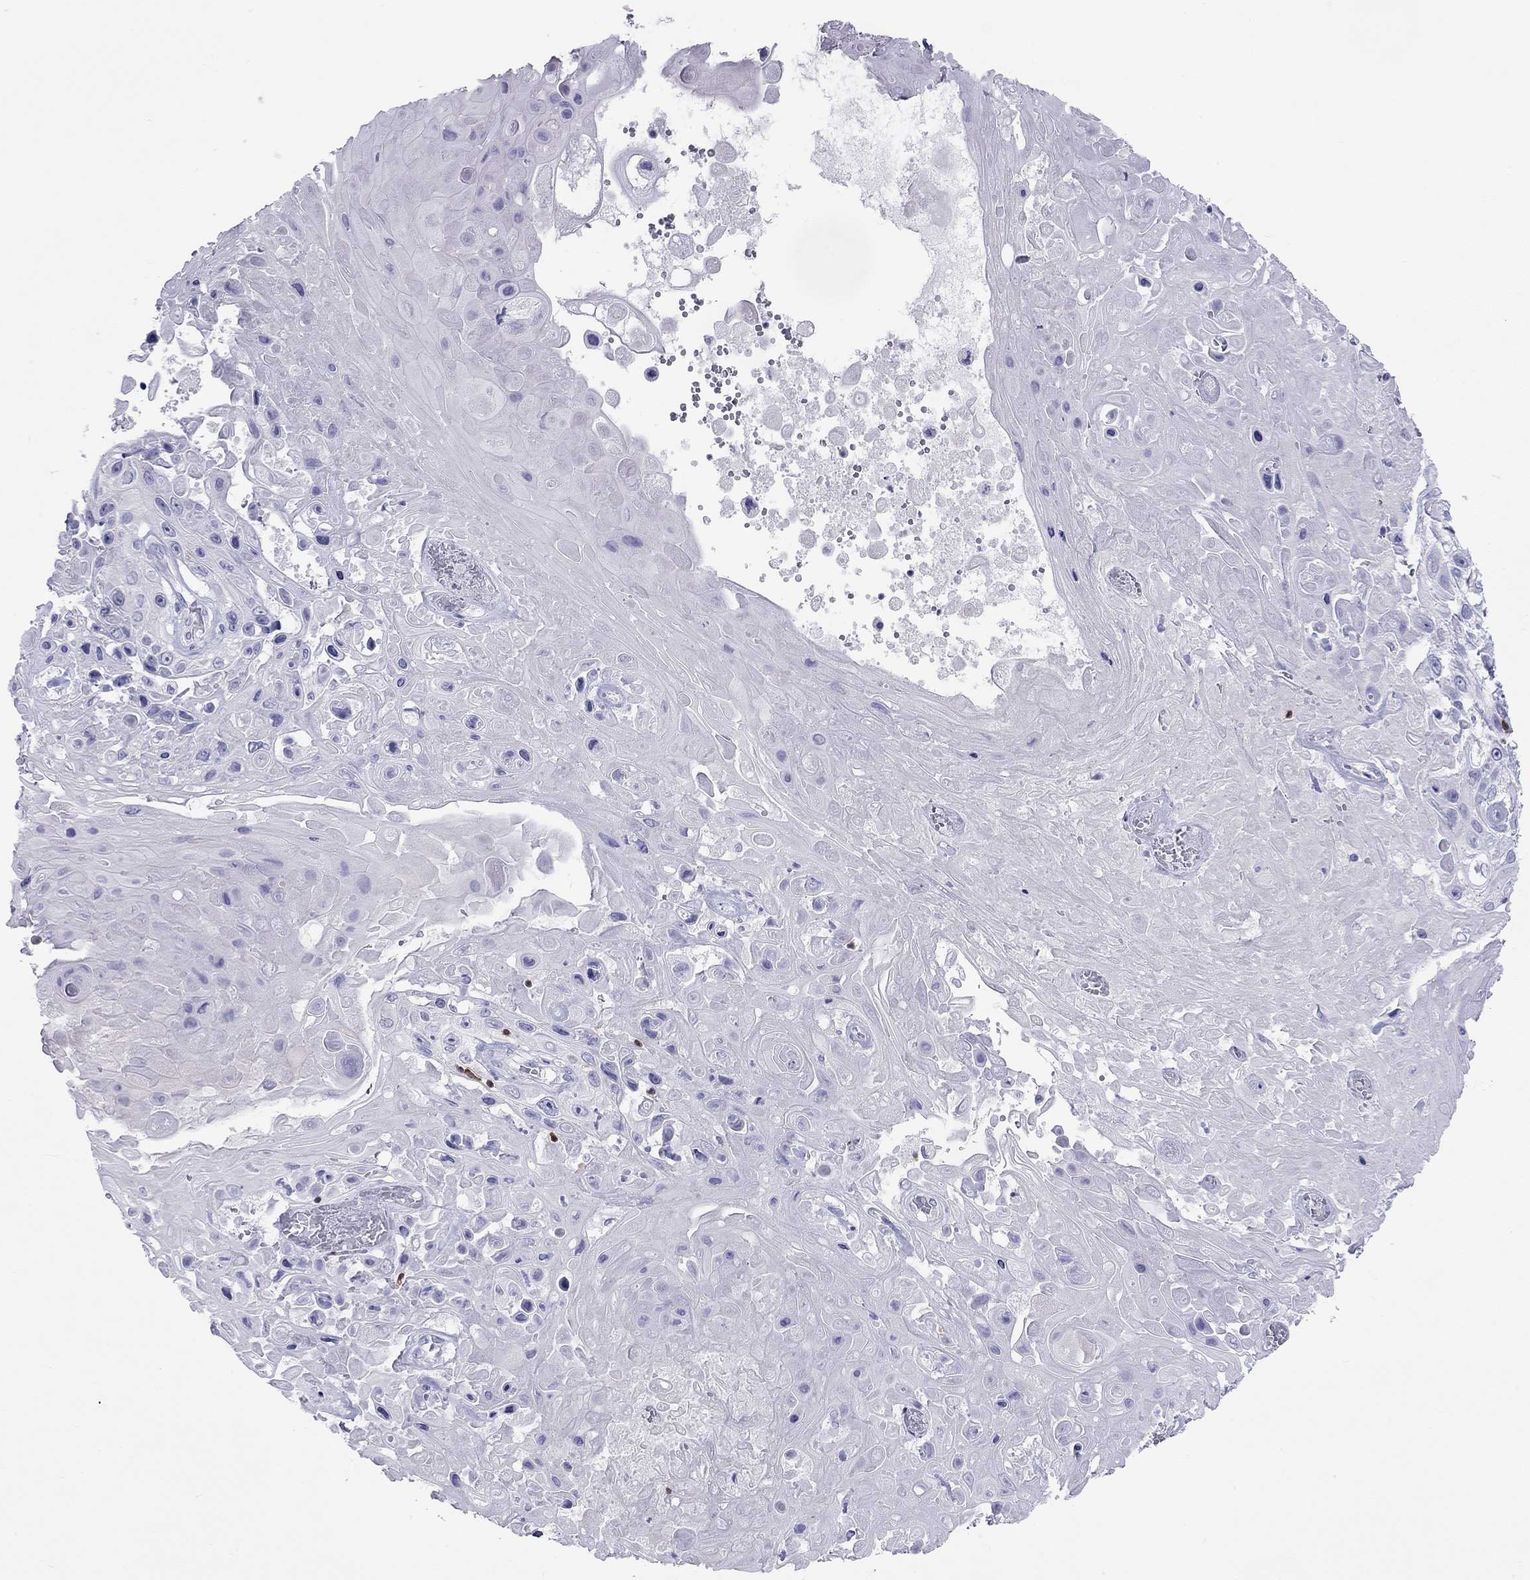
{"staining": {"intensity": "negative", "quantity": "none", "location": "none"}, "tissue": "skin cancer", "cell_type": "Tumor cells", "image_type": "cancer", "snomed": [{"axis": "morphology", "description": "Squamous cell carcinoma, NOS"}, {"axis": "topography", "description": "Skin"}], "caption": "DAB immunohistochemical staining of squamous cell carcinoma (skin) displays no significant expression in tumor cells.", "gene": "SH2D2A", "patient": {"sex": "male", "age": 82}}